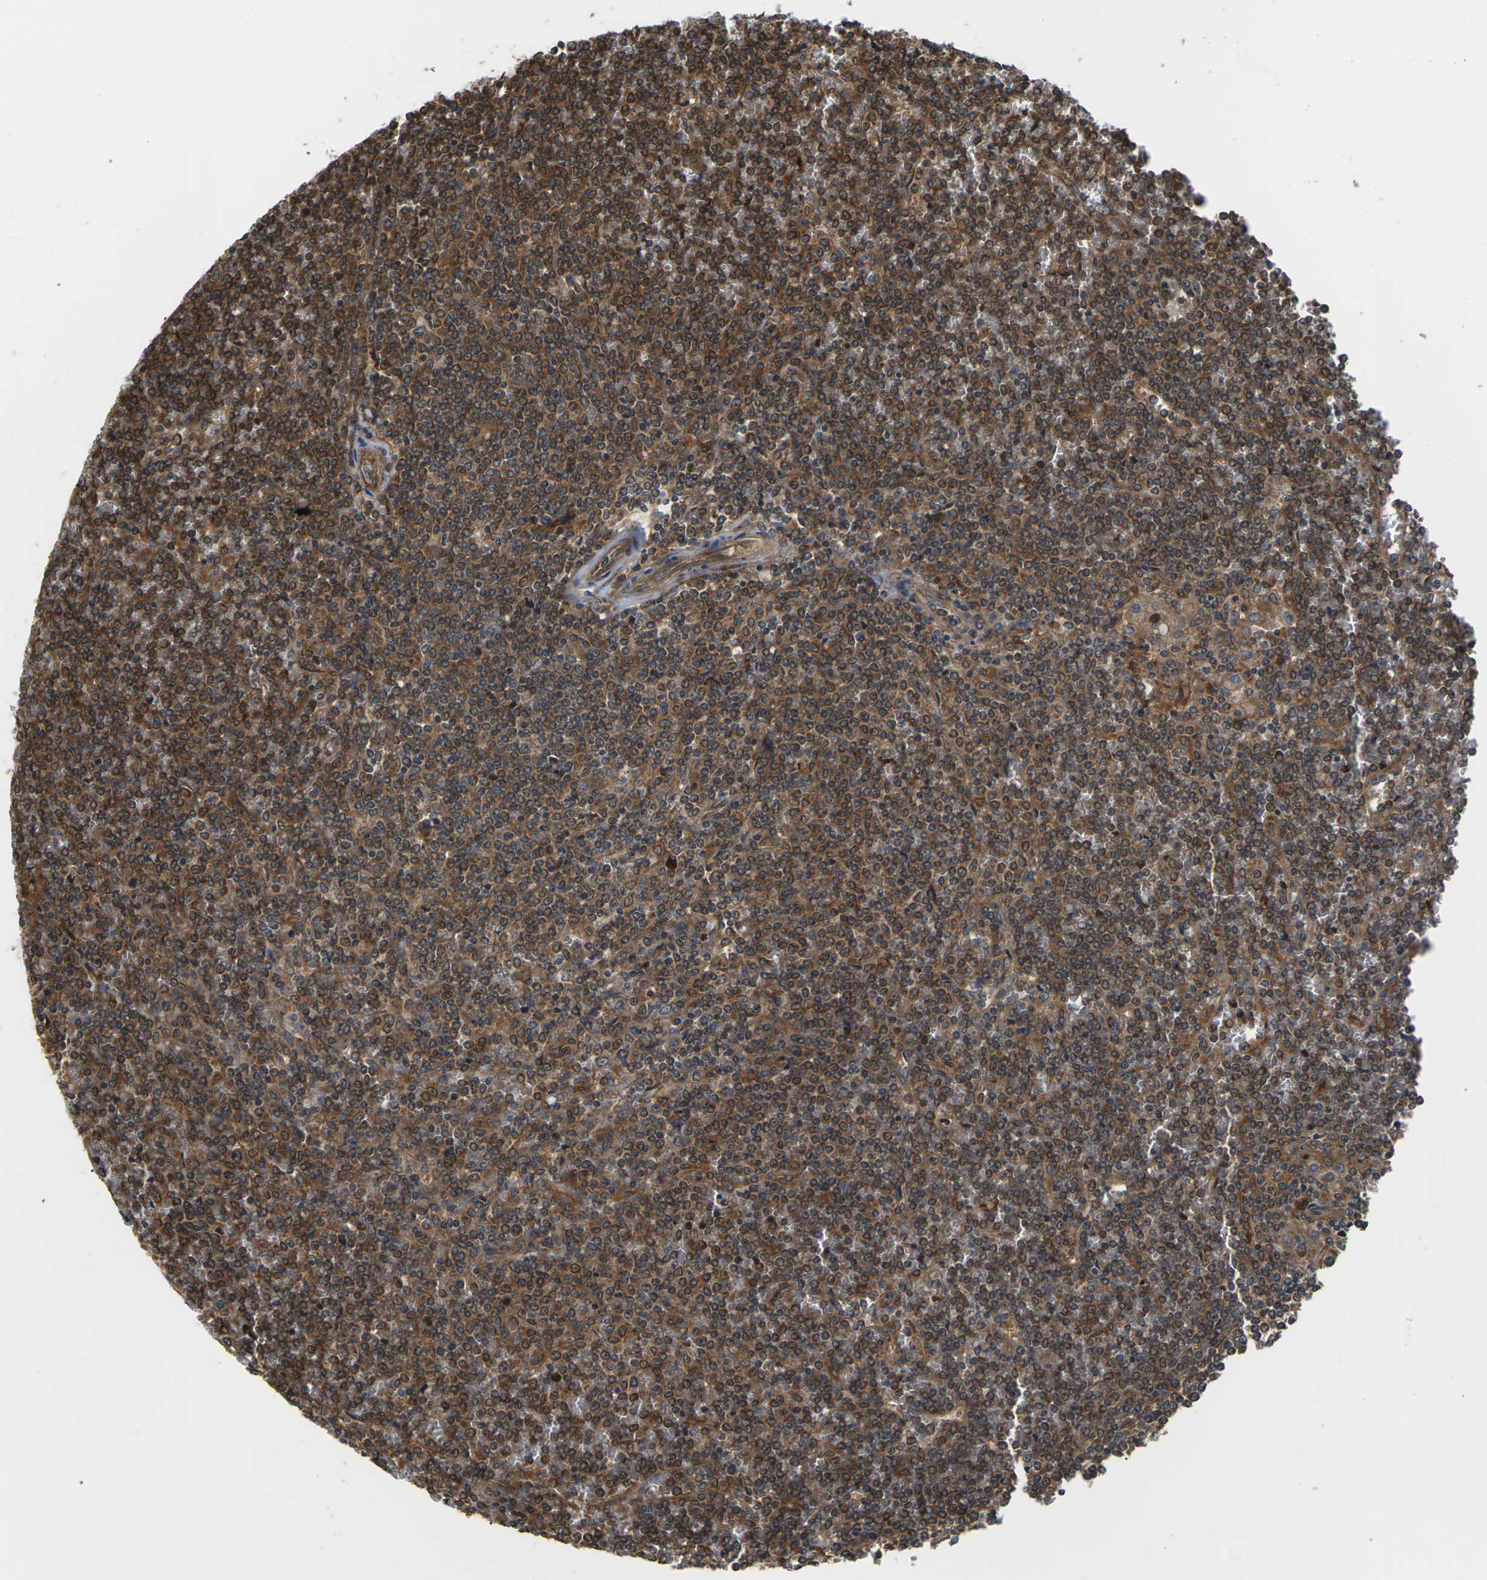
{"staining": {"intensity": "strong", "quantity": ">75%", "location": "cytoplasmic/membranous"}, "tissue": "lymphoma", "cell_type": "Tumor cells", "image_type": "cancer", "snomed": [{"axis": "morphology", "description": "Malignant lymphoma, non-Hodgkin's type, Low grade"}, {"axis": "topography", "description": "Spleen"}], "caption": "Immunohistochemical staining of lymphoma demonstrates strong cytoplasmic/membranous protein positivity in approximately >75% of tumor cells.", "gene": "NRAS", "patient": {"sex": "female", "age": 19}}